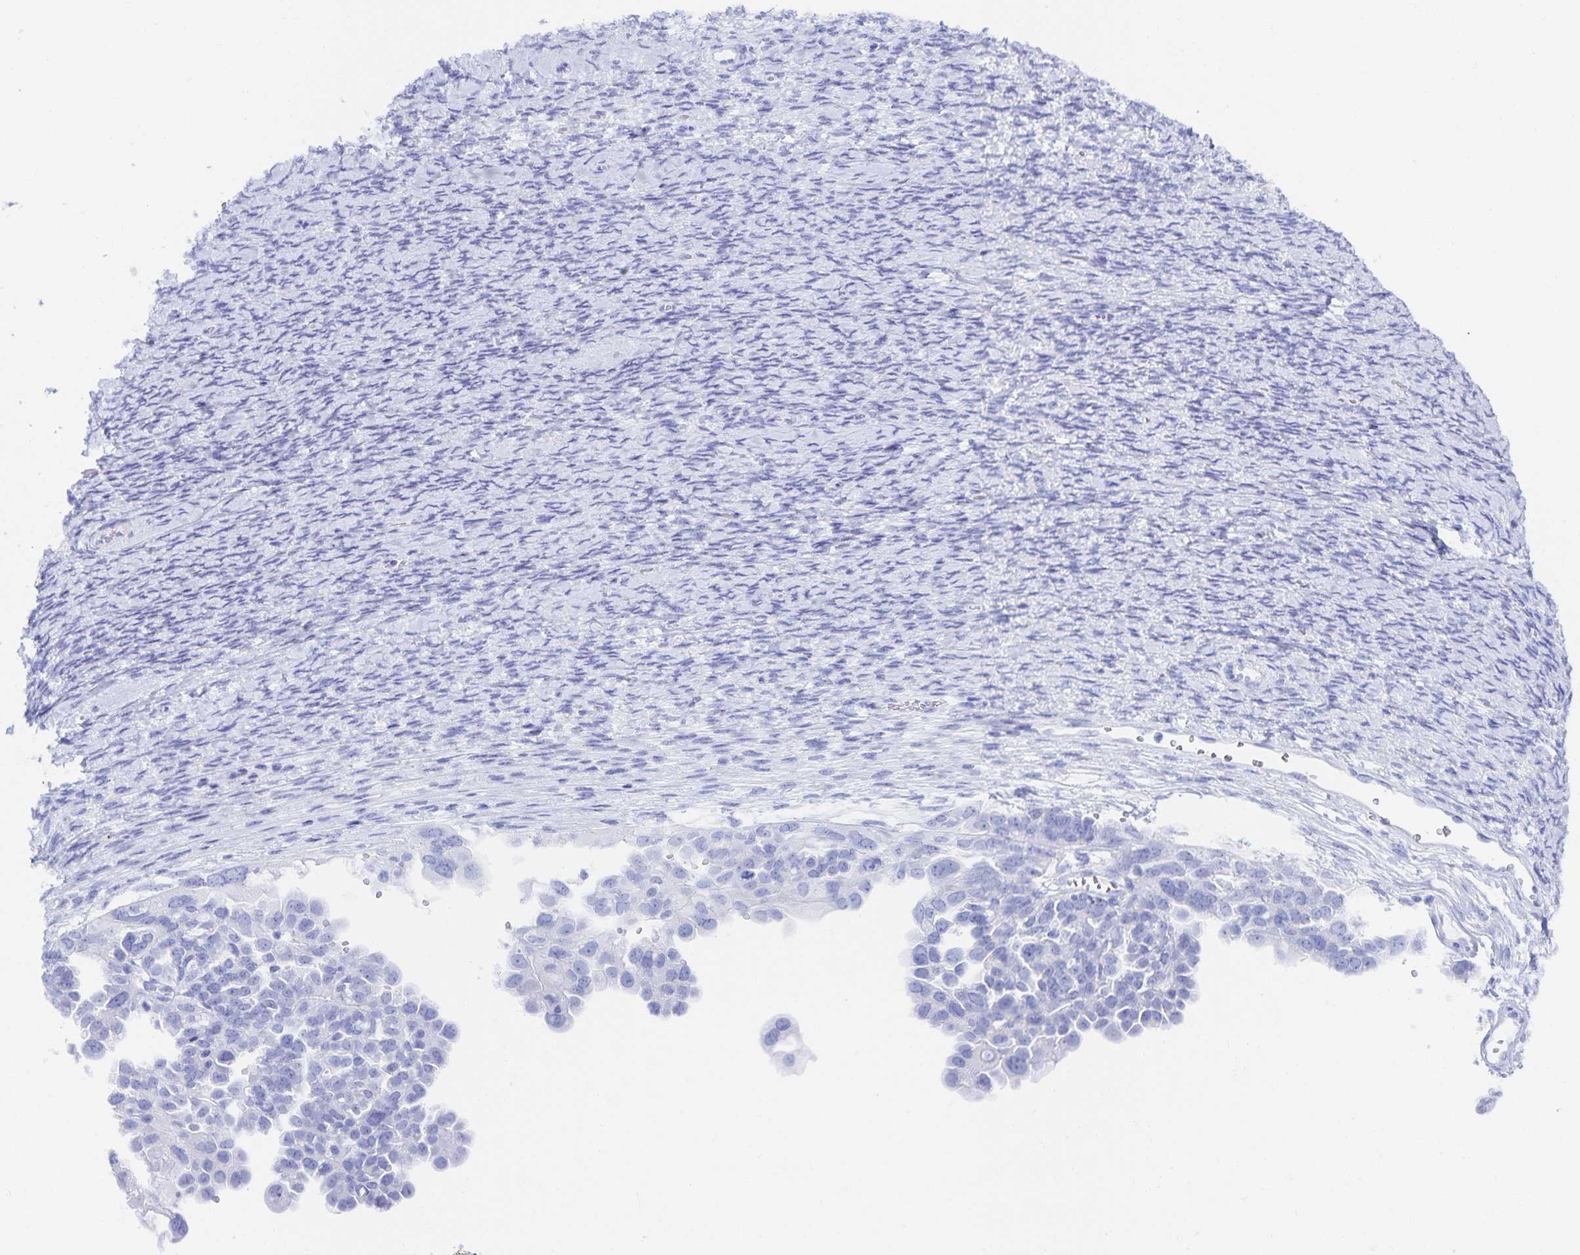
{"staining": {"intensity": "negative", "quantity": "none", "location": "none"}, "tissue": "ovarian cancer", "cell_type": "Tumor cells", "image_type": "cancer", "snomed": [{"axis": "morphology", "description": "Cystadenocarcinoma, serous, NOS"}, {"axis": "topography", "description": "Ovary"}], "caption": "Tumor cells are negative for brown protein staining in ovarian cancer.", "gene": "SNTN", "patient": {"sex": "female", "age": 53}}